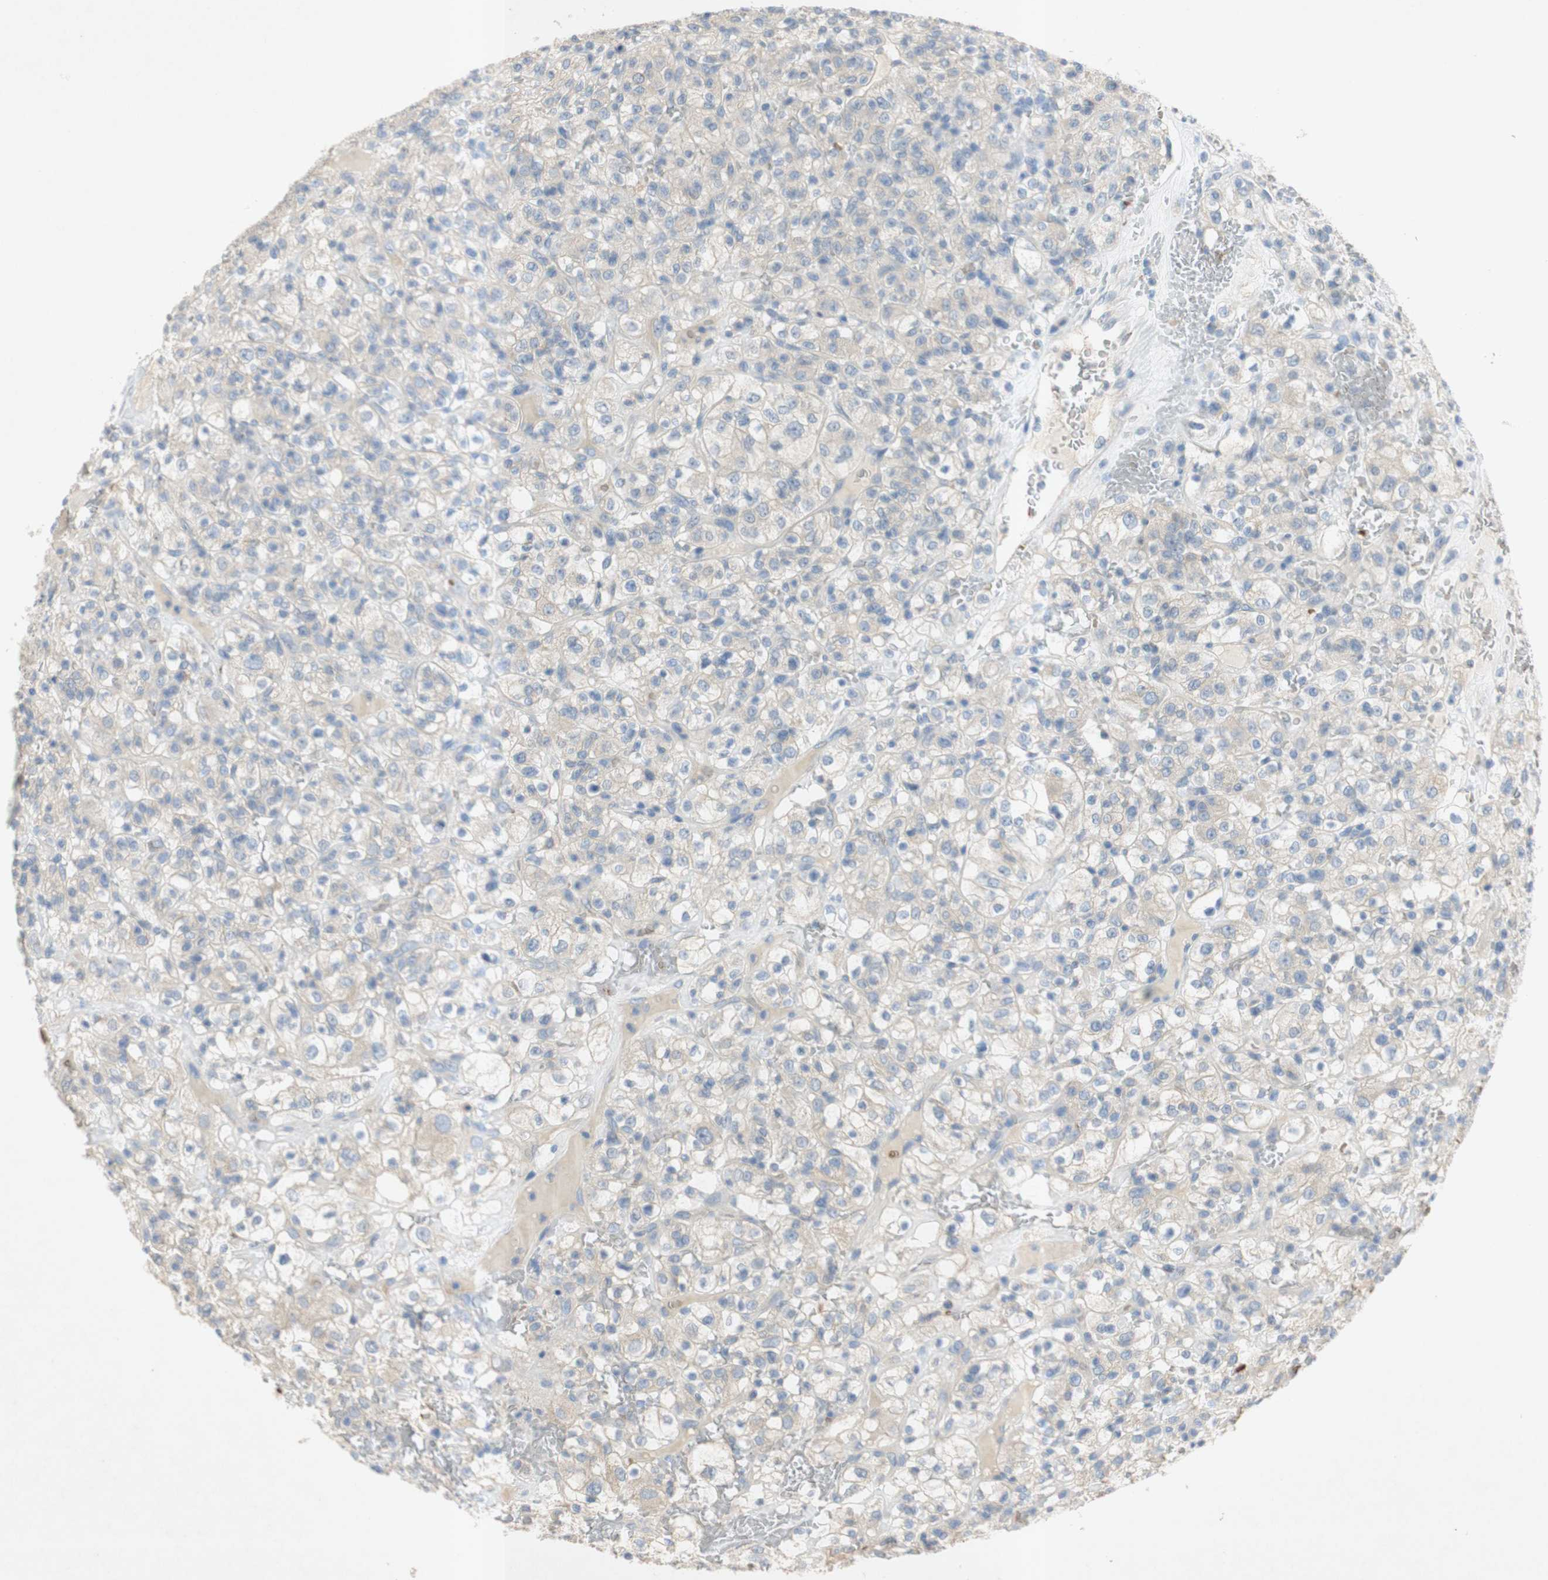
{"staining": {"intensity": "negative", "quantity": "none", "location": "none"}, "tissue": "renal cancer", "cell_type": "Tumor cells", "image_type": "cancer", "snomed": [{"axis": "morphology", "description": "Normal tissue, NOS"}, {"axis": "morphology", "description": "Adenocarcinoma, NOS"}, {"axis": "topography", "description": "Kidney"}], "caption": "Histopathology image shows no significant protein expression in tumor cells of renal adenocarcinoma. (DAB (3,3'-diaminobenzidine) immunohistochemistry (IHC) visualized using brightfield microscopy, high magnification).", "gene": "EPO", "patient": {"sex": "female", "age": 72}}